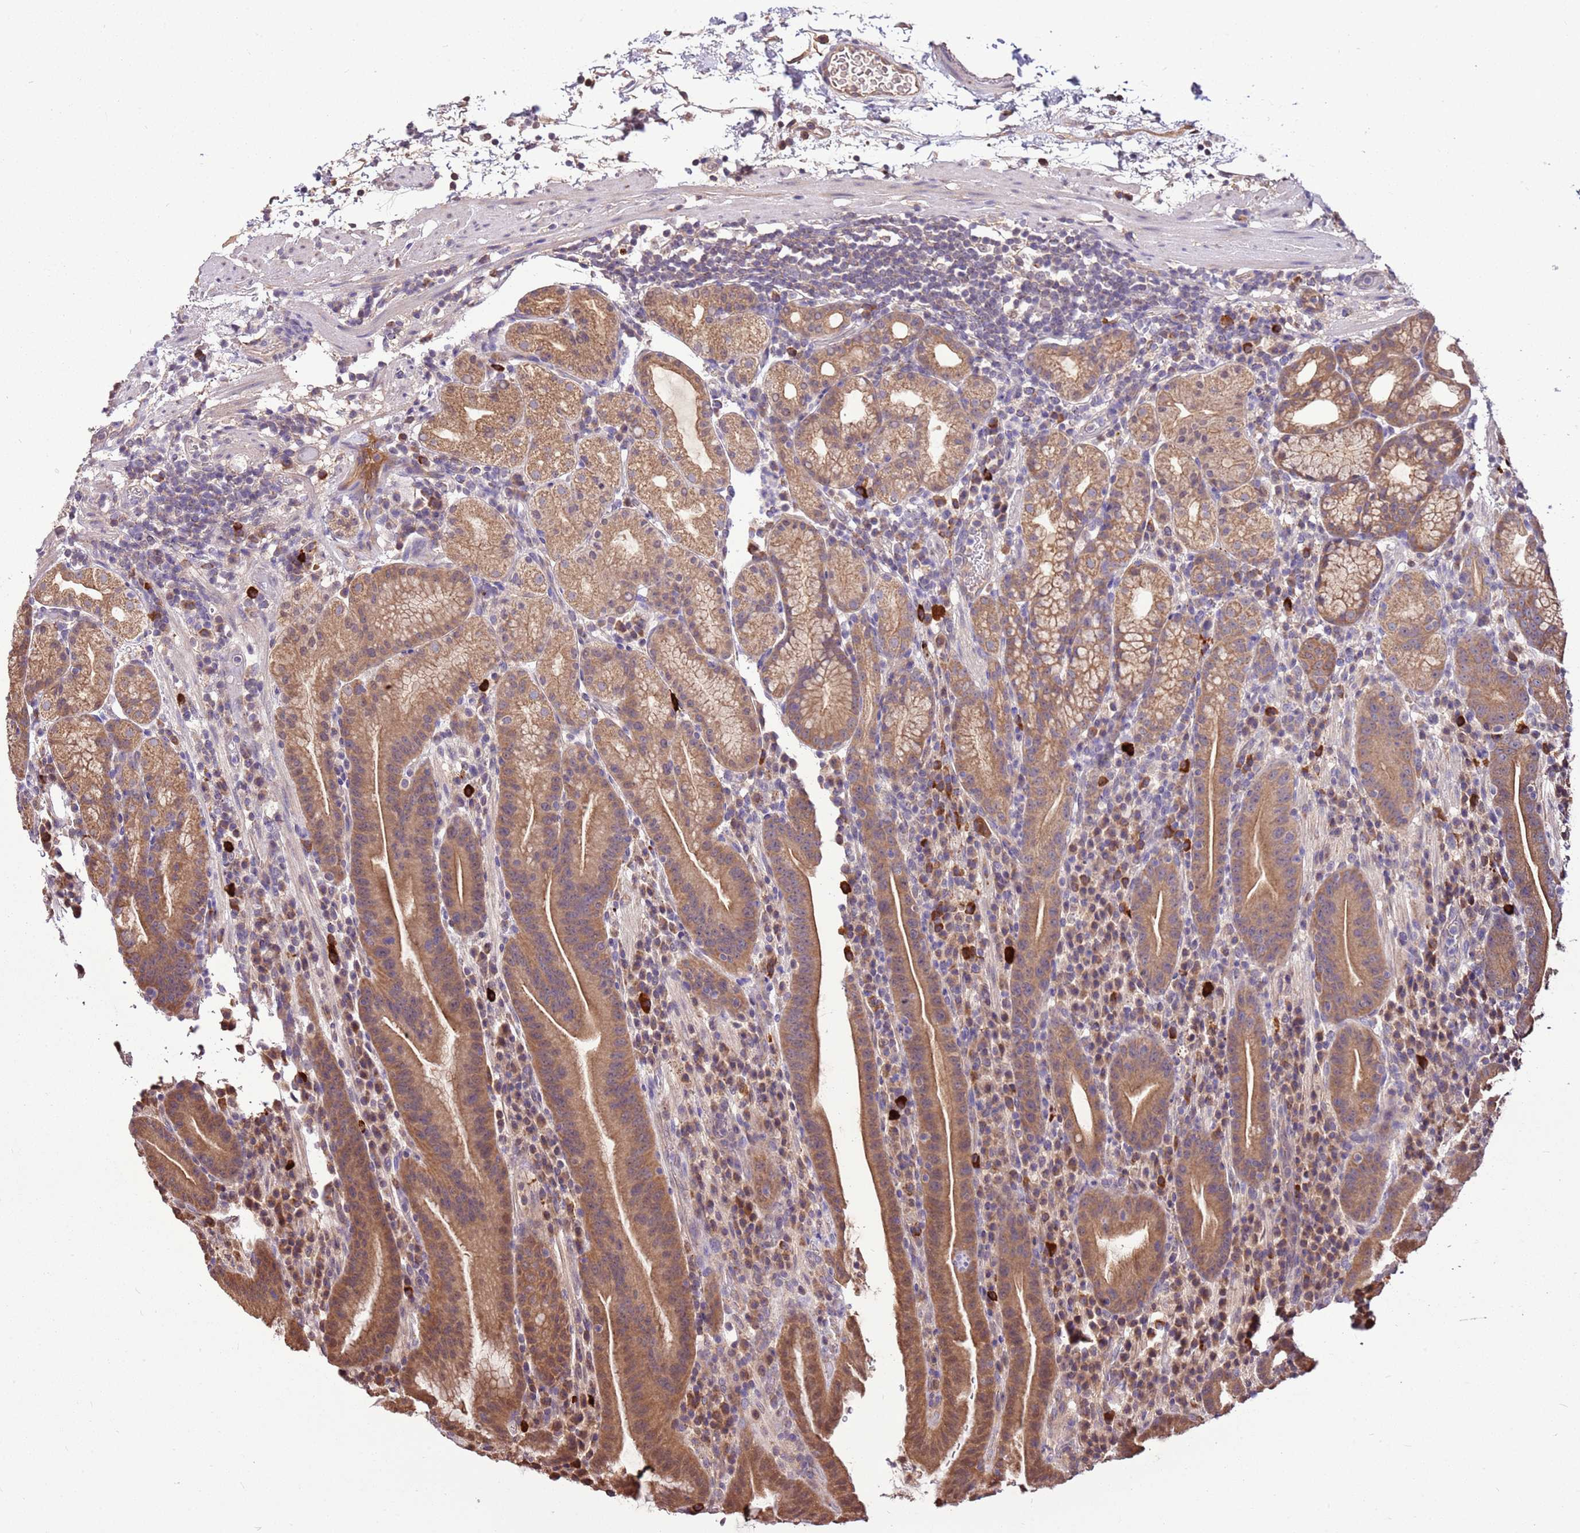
{"staining": {"intensity": "moderate", "quantity": ">75%", "location": "cytoplasmic/membranous"}, "tissue": "stomach", "cell_type": "Glandular cells", "image_type": "normal", "snomed": [{"axis": "morphology", "description": "Normal tissue, NOS"}, {"axis": "morphology", "description": "Inflammation, NOS"}, {"axis": "topography", "description": "Stomach"}], "caption": "A medium amount of moderate cytoplasmic/membranous staining is seen in about >75% of glandular cells in normal stomach.", "gene": "BBS5", "patient": {"sex": "male", "age": 79}}